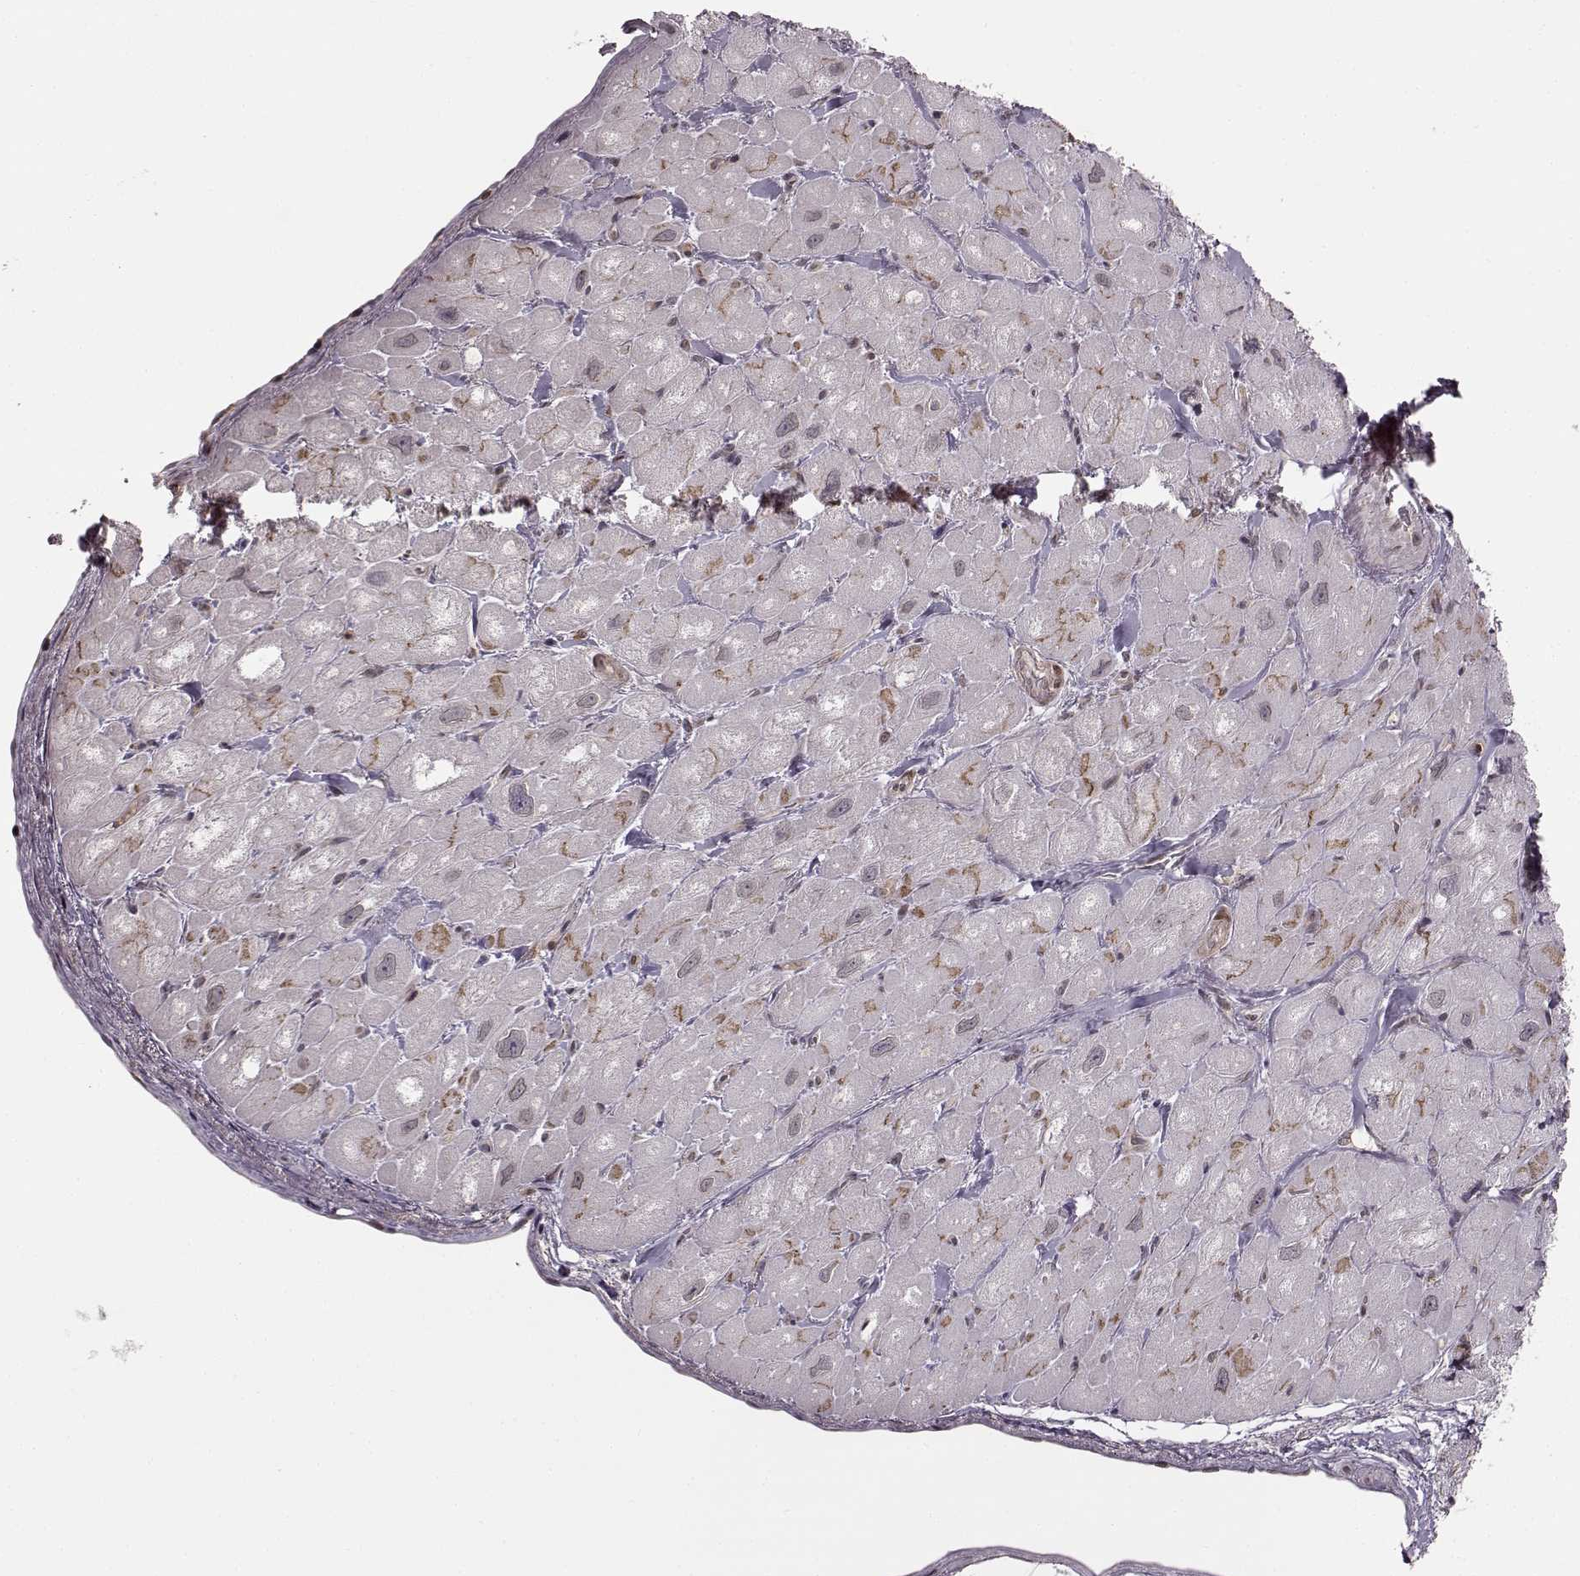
{"staining": {"intensity": "negative", "quantity": "none", "location": "none"}, "tissue": "heart muscle", "cell_type": "Cardiomyocytes", "image_type": "normal", "snomed": [{"axis": "morphology", "description": "Normal tissue, NOS"}, {"axis": "topography", "description": "Heart"}], "caption": "The histopathology image demonstrates no significant staining in cardiomyocytes of heart muscle. Nuclei are stained in blue.", "gene": "MFSD1", "patient": {"sex": "male", "age": 60}}